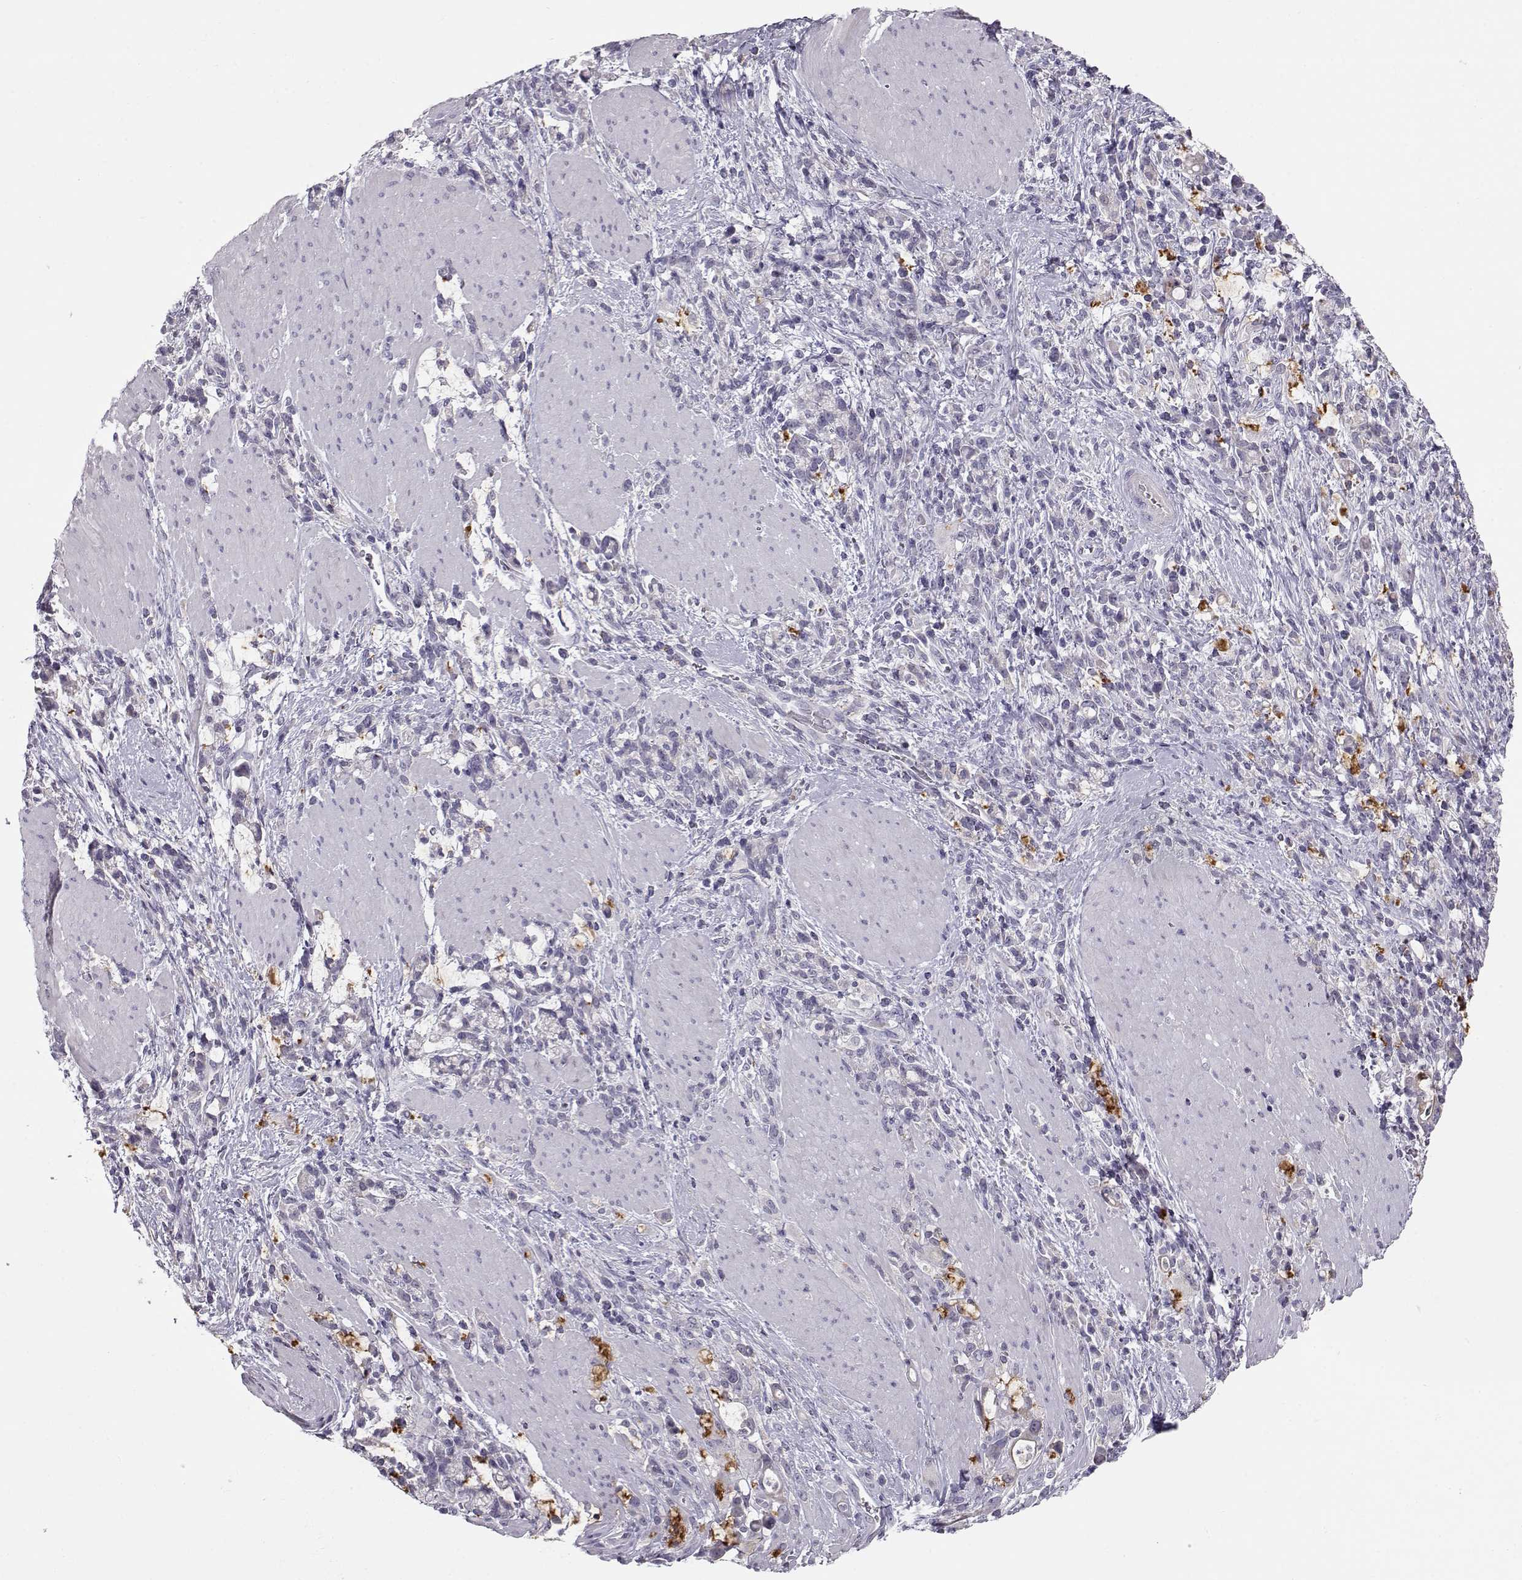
{"staining": {"intensity": "negative", "quantity": "none", "location": "none"}, "tissue": "stomach cancer", "cell_type": "Tumor cells", "image_type": "cancer", "snomed": [{"axis": "morphology", "description": "Adenocarcinoma, NOS"}, {"axis": "topography", "description": "Stomach"}], "caption": "An immunohistochemistry (IHC) photomicrograph of stomach adenocarcinoma is shown. There is no staining in tumor cells of stomach adenocarcinoma.", "gene": "GRK1", "patient": {"sex": "female", "age": 57}}